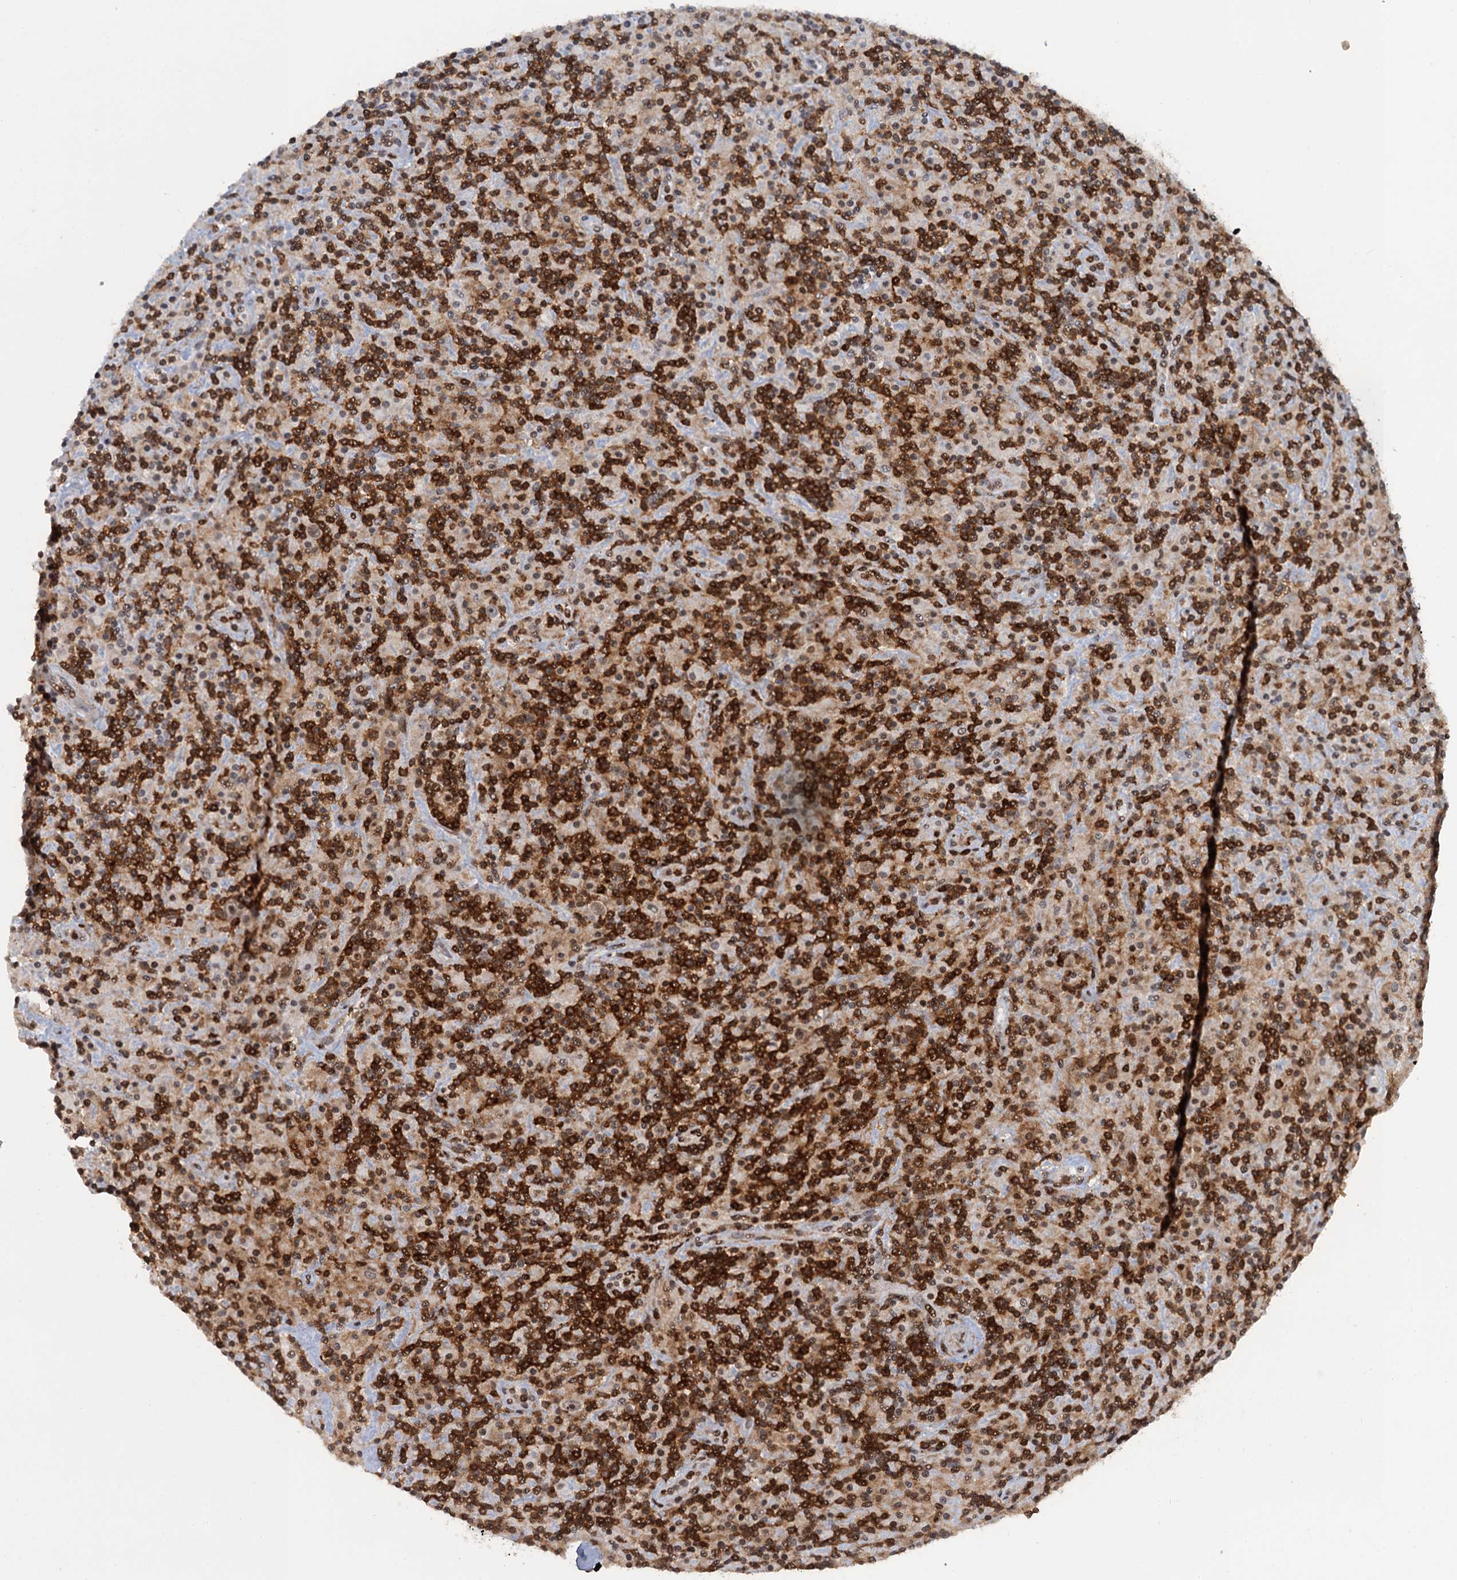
{"staining": {"intensity": "weak", "quantity": "<25%", "location": "cytoplasmic/membranous"}, "tissue": "lymphoma", "cell_type": "Tumor cells", "image_type": "cancer", "snomed": [{"axis": "morphology", "description": "Hodgkin's disease, NOS"}, {"axis": "topography", "description": "Lymph node"}], "caption": "Lymphoma stained for a protein using immunohistochemistry reveals no expression tumor cells.", "gene": "FYB1", "patient": {"sex": "male", "age": 70}}